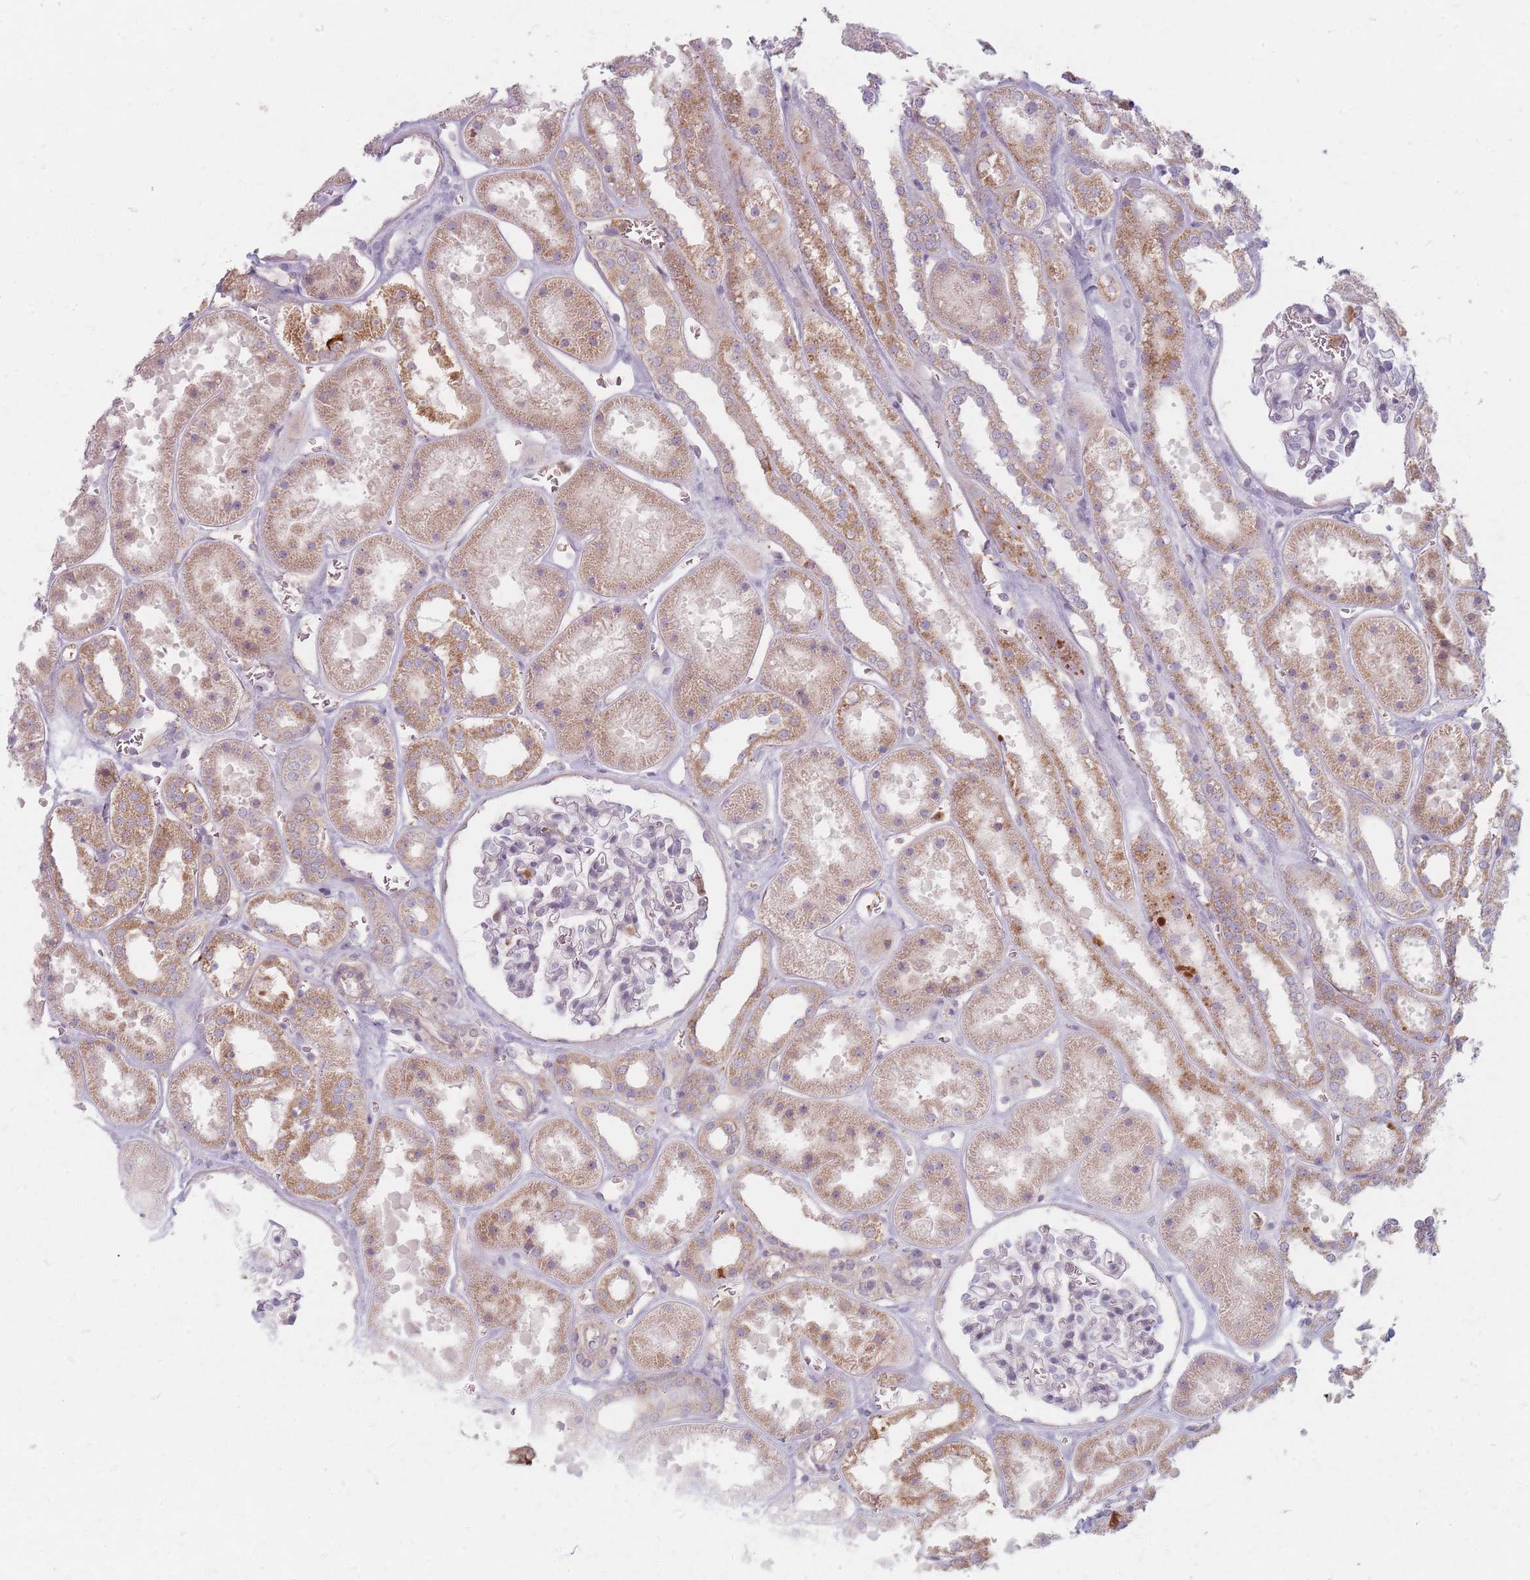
{"staining": {"intensity": "negative", "quantity": "none", "location": "none"}, "tissue": "kidney", "cell_type": "Cells in glomeruli", "image_type": "normal", "snomed": [{"axis": "morphology", "description": "Normal tissue, NOS"}, {"axis": "topography", "description": "Kidney"}], "caption": "Cells in glomeruli show no significant expression in normal kidney. Brightfield microscopy of immunohistochemistry (IHC) stained with DAB (3,3'-diaminobenzidine) (brown) and hematoxylin (blue), captured at high magnification.", "gene": "CHCHD7", "patient": {"sex": "female", "age": 41}}